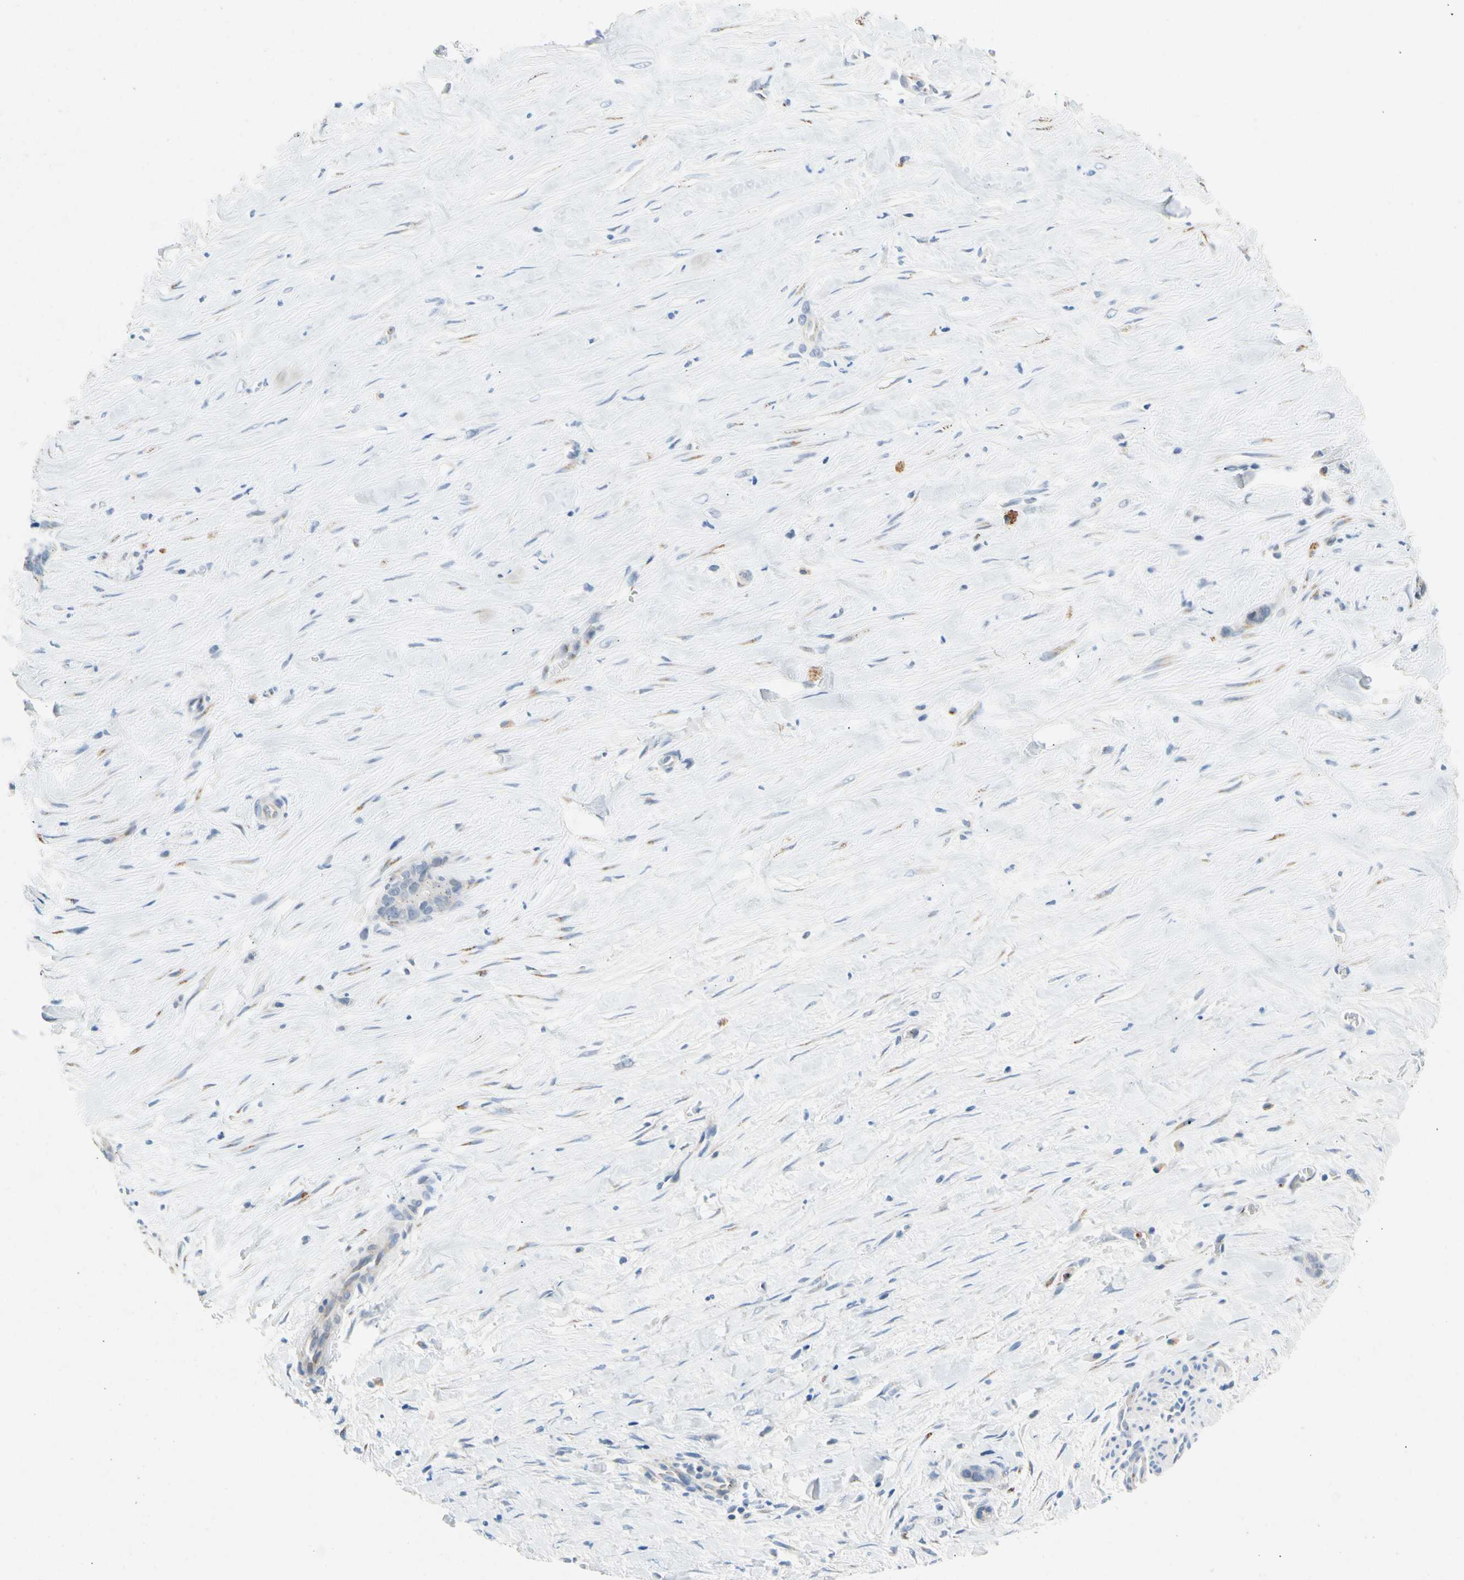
{"staining": {"intensity": "negative", "quantity": "none", "location": "none"}, "tissue": "liver cancer", "cell_type": "Tumor cells", "image_type": "cancer", "snomed": [{"axis": "morphology", "description": "Cholangiocarcinoma"}, {"axis": "topography", "description": "Liver"}], "caption": "An immunohistochemistry (IHC) photomicrograph of liver cancer is shown. There is no staining in tumor cells of liver cancer. (DAB IHC, high magnification).", "gene": "GASK1B", "patient": {"sex": "female", "age": 55}}